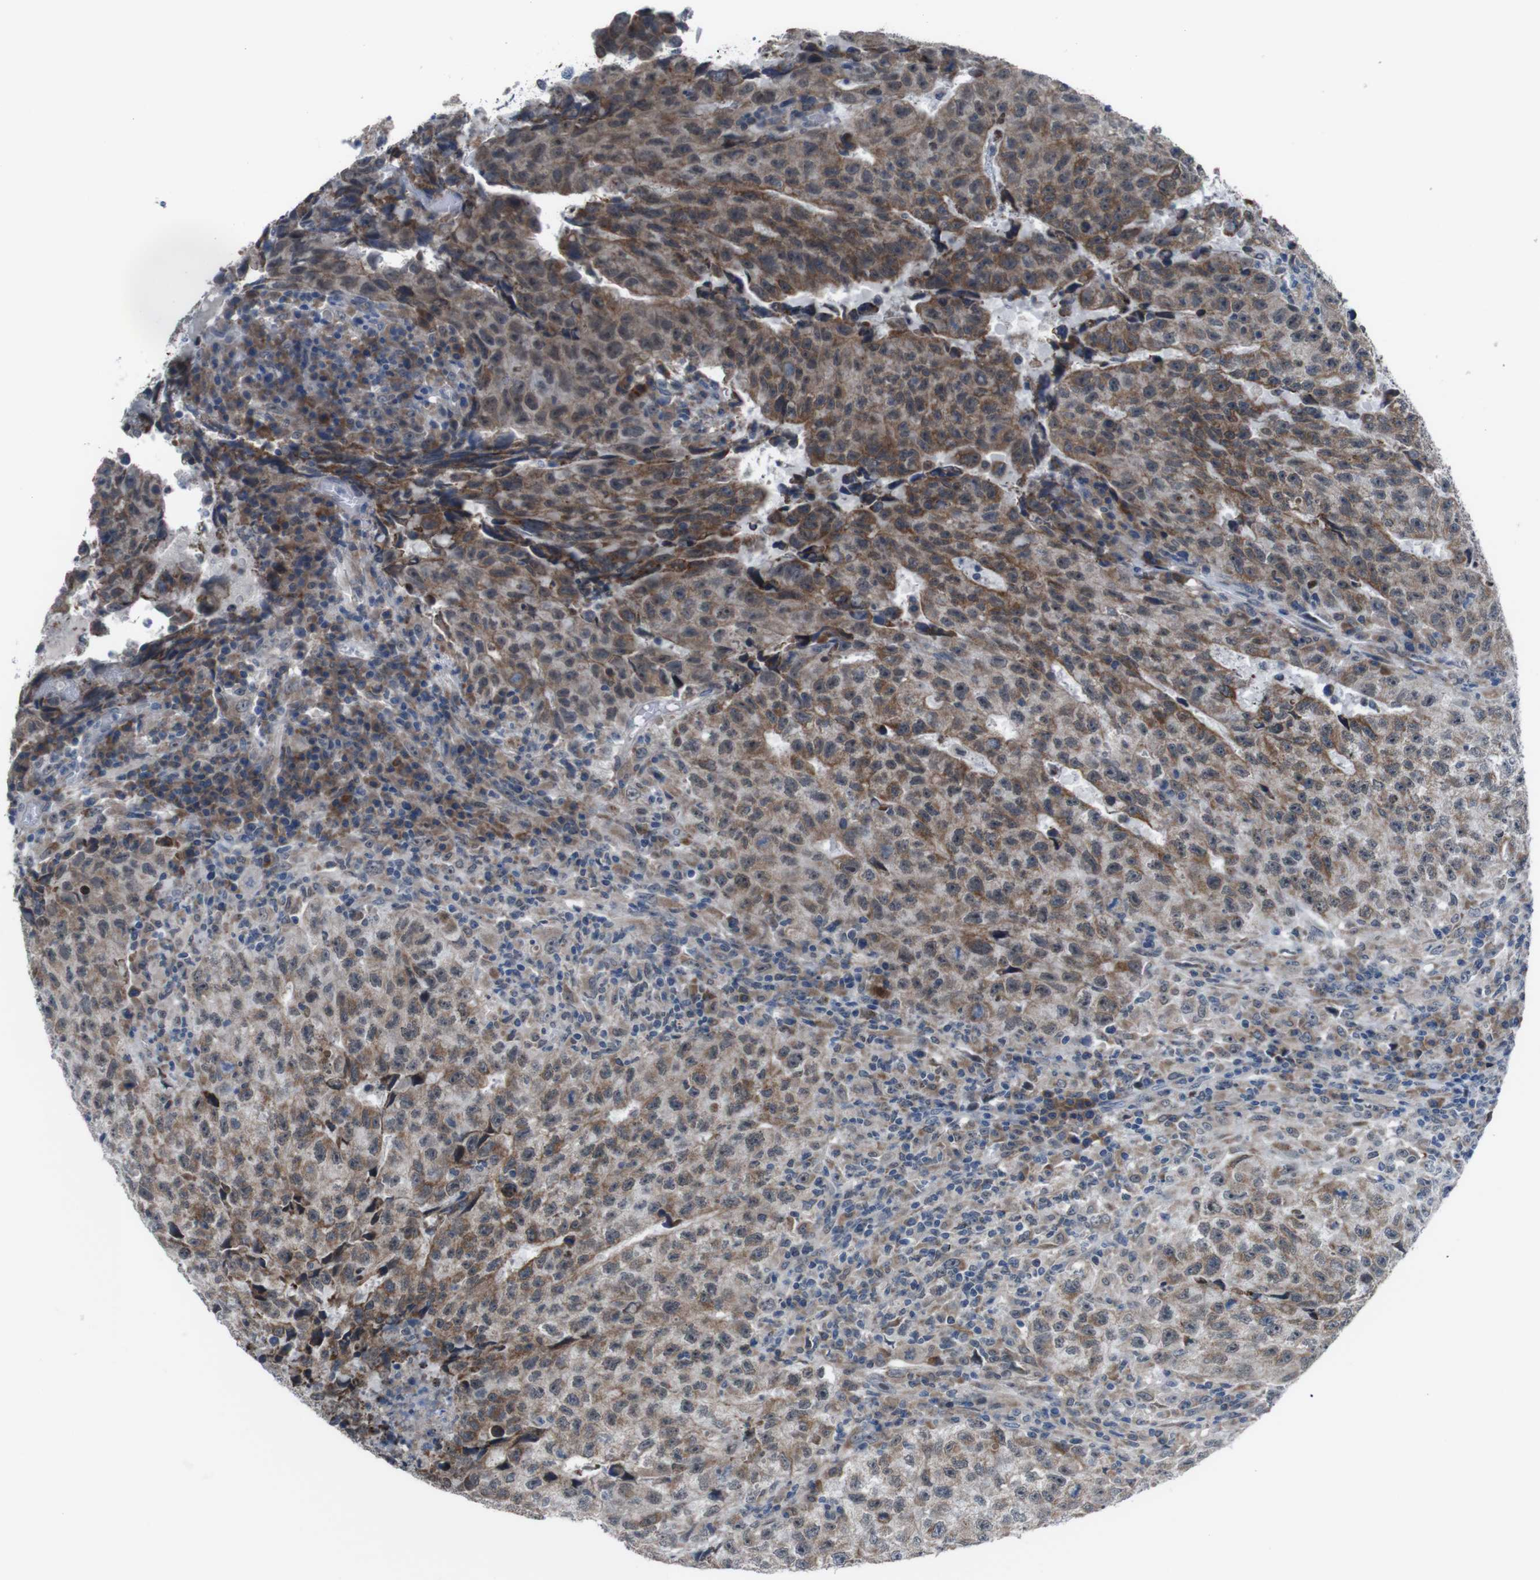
{"staining": {"intensity": "moderate", "quantity": "25%-75%", "location": "cytoplasmic/membranous"}, "tissue": "testis cancer", "cell_type": "Tumor cells", "image_type": "cancer", "snomed": [{"axis": "morphology", "description": "Necrosis, NOS"}, {"axis": "morphology", "description": "Carcinoma, Embryonal, NOS"}, {"axis": "topography", "description": "Testis"}], "caption": "Brown immunohistochemical staining in human embryonal carcinoma (testis) shows moderate cytoplasmic/membranous expression in approximately 25%-75% of tumor cells.", "gene": "CDH22", "patient": {"sex": "male", "age": 19}}